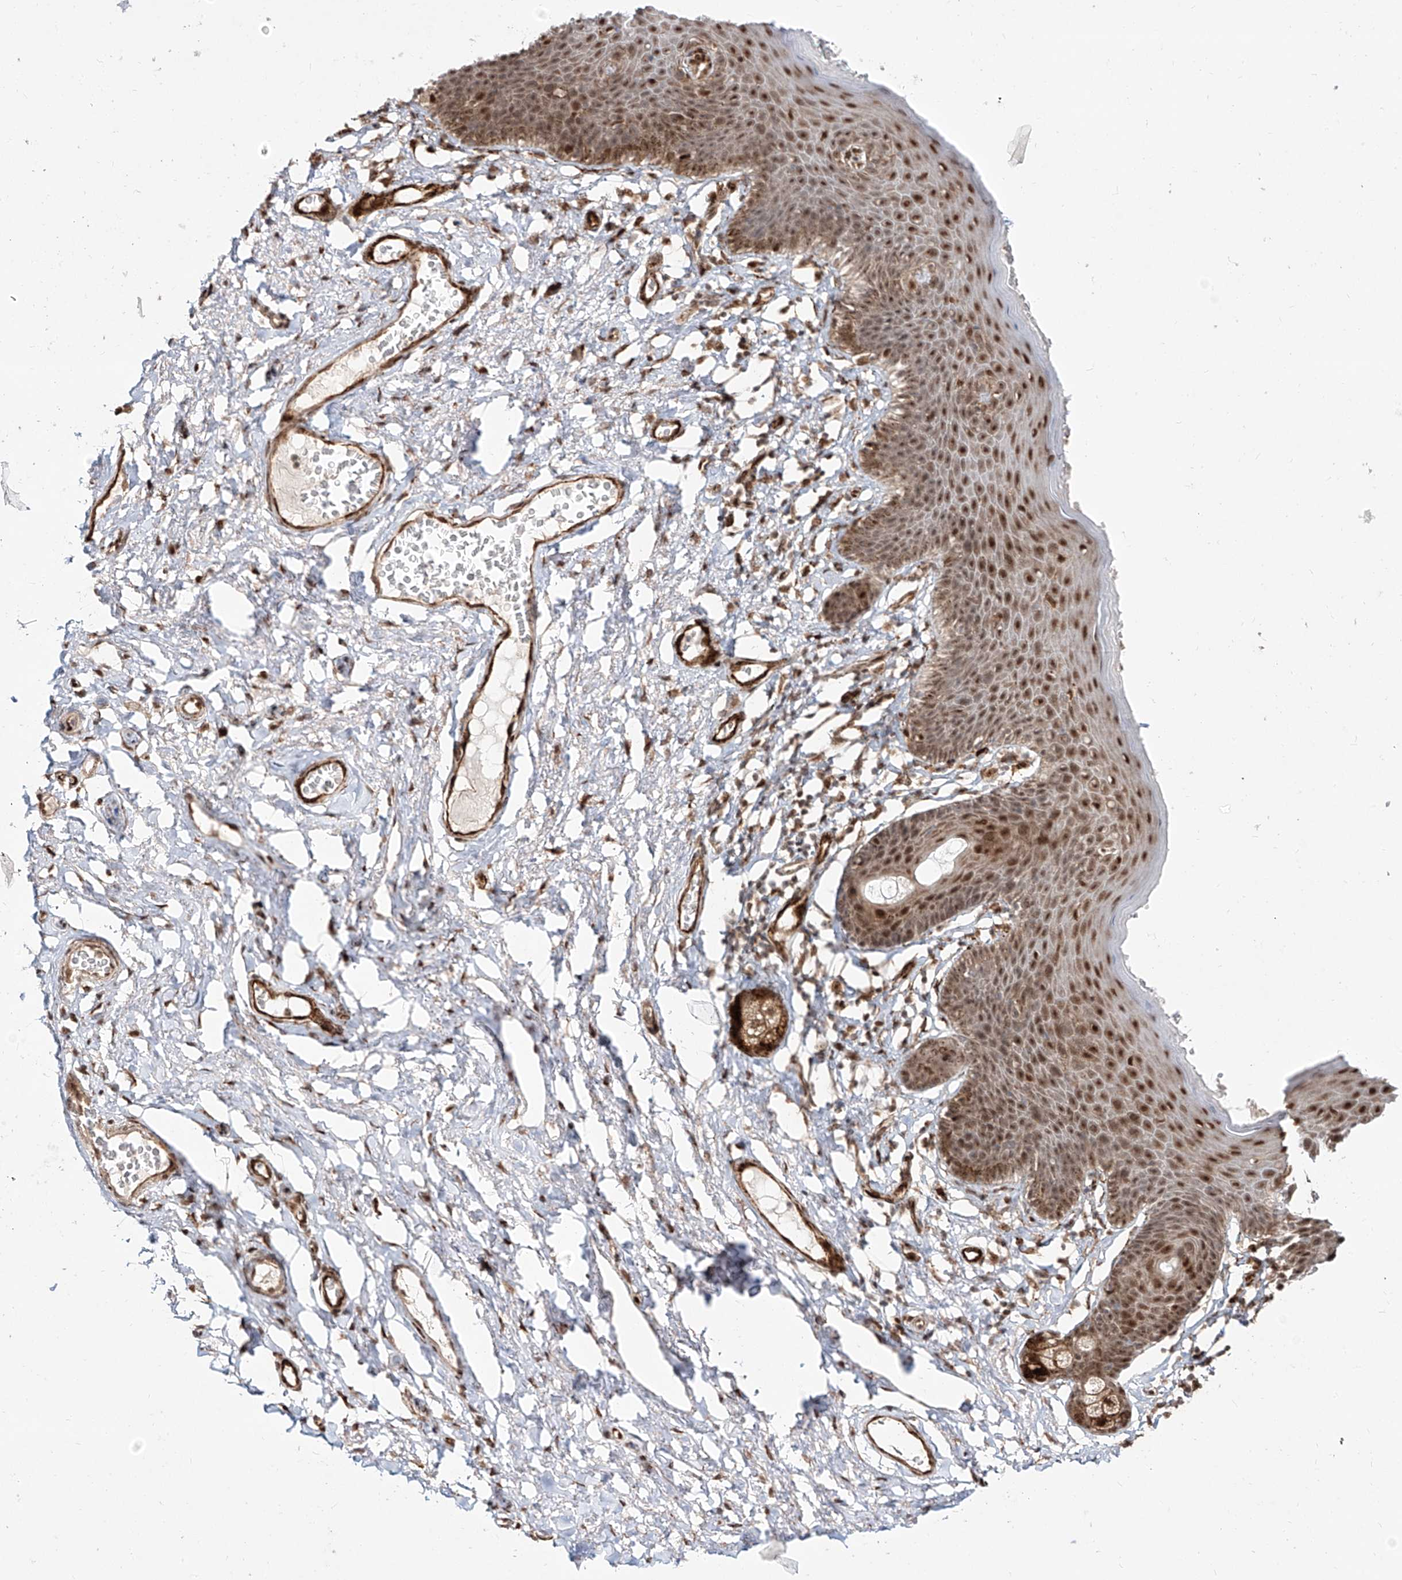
{"staining": {"intensity": "moderate", "quantity": ">75%", "location": "cytoplasmic/membranous,nuclear"}, "tissue": "skin", "cell_type": "Epidermal cells", "image_type": "normal", "snomed": [{"axis": "morphology", "description": "Normal tissue, NOS"}, {"axis": "topography", "description": "Vulva"}], "caption": "Brown immunohistochemical staining in benign human skin demonstrates moderate cytoplasmic/membranous,nuclear staining in approximately >75% of epidermal cells.", "gene": "ZNF710", "patient": {"sex": "female", "age": 66}}